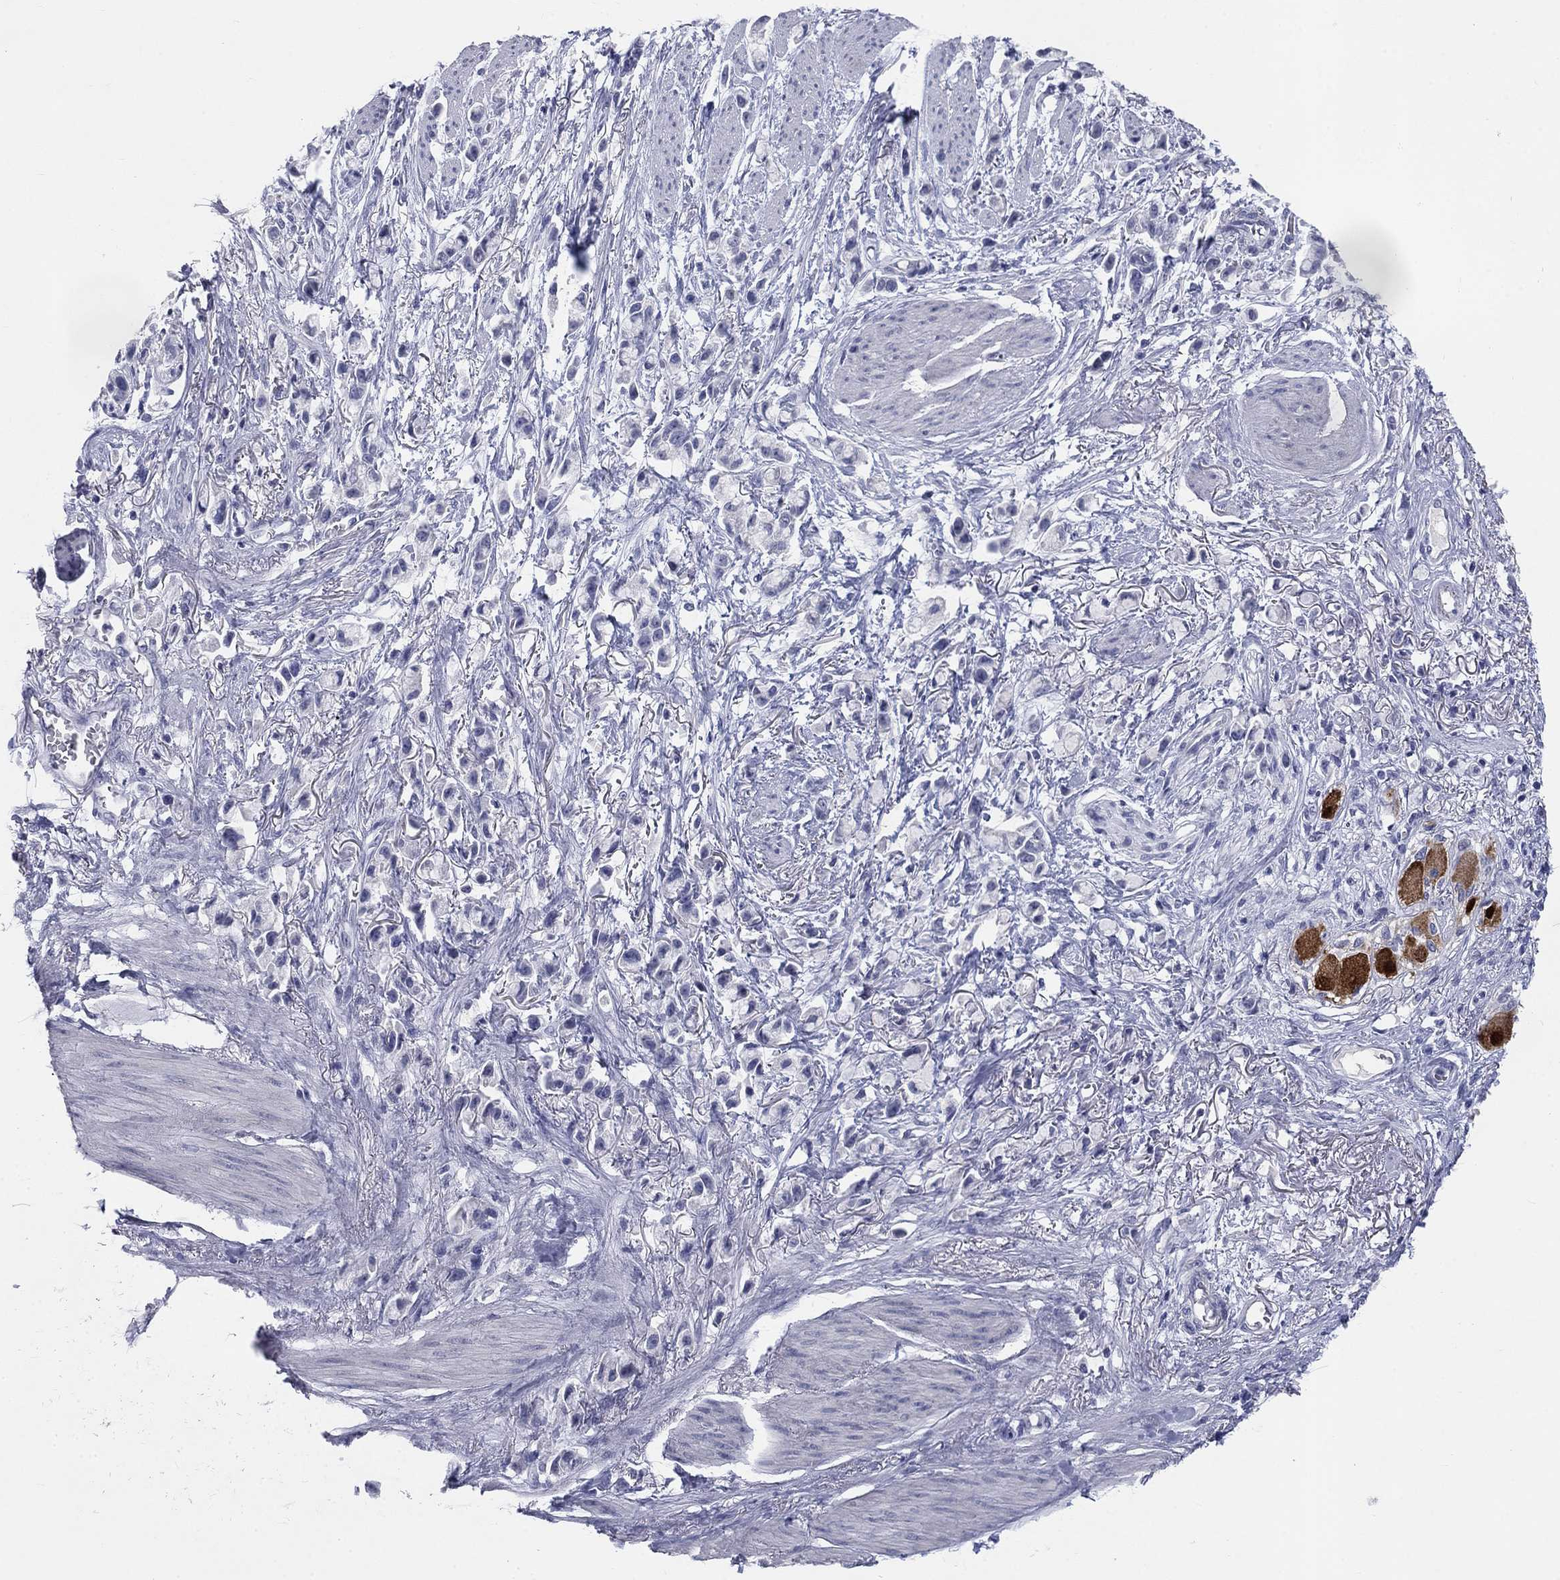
{"staining": {"intensity": "negative", "quantity": "none", "location": "none"}, "tissue": "stomach cancer", "cell_type": "Tumor cells", "image_type": "cancer", "snomed": [{"axis": "morphology", "description": "Adenocarcinoma, NOS"}, {"axis": "topography", "description": "Stomach"}], "caption": "IHC of stomach cancer (adenocarcinoma) reveals no positivity in tumor cells. The staining is performed using DAB (3,3'-diaminobenzidine) brown chromogen with nuclei counter-stained in using hematoxylin.", "gene": "ELAVL4", "patient": {"sex": "female", "age": 81}}